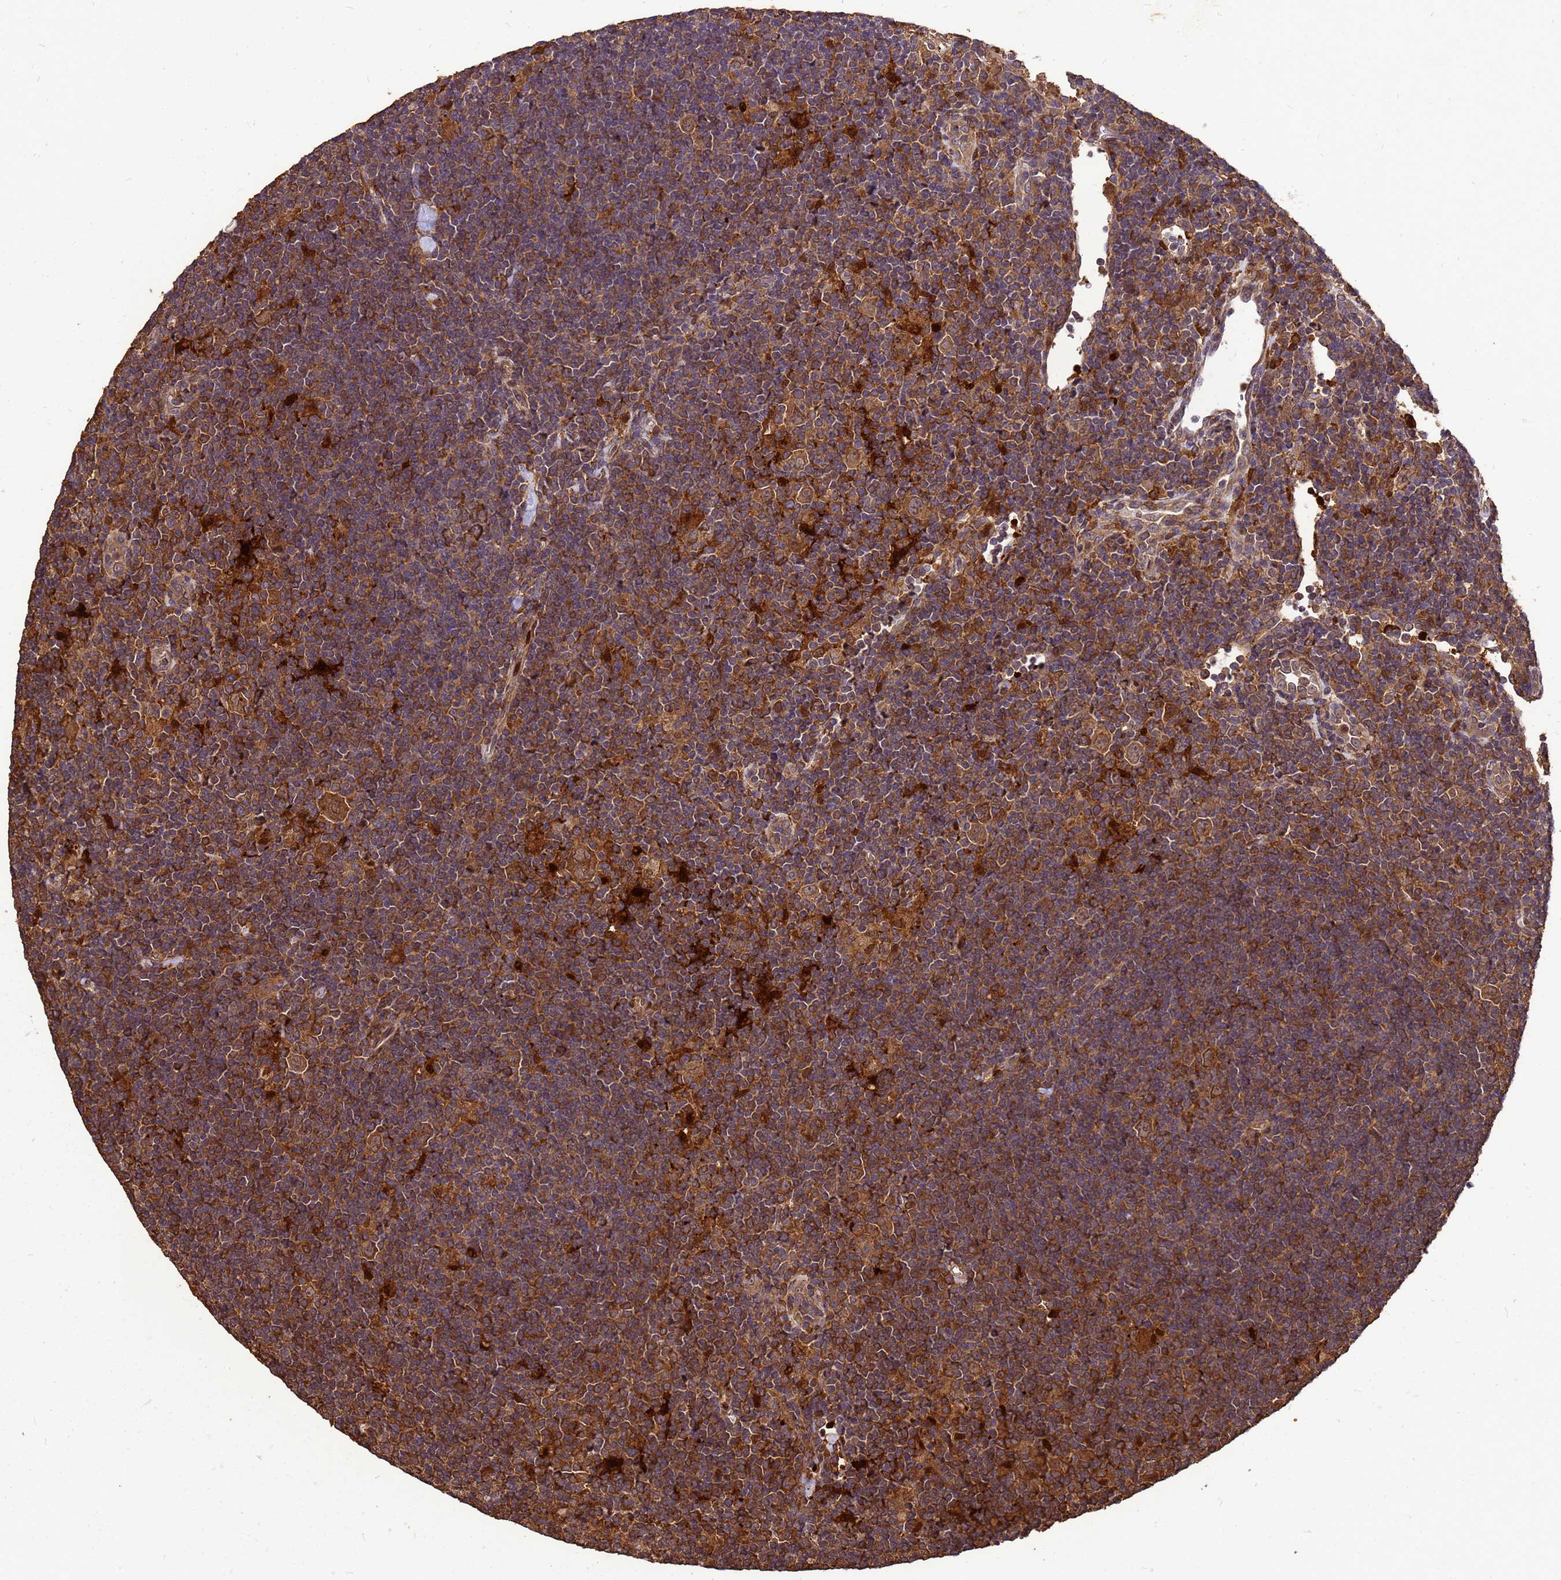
{"staining": {"intensity": "strong", "quantity": ">75%", "location": "cytoplasmic/membranous"}, "tissue": "lymphoma", "cell_type": "Tumor cells", "image_type": "cancer", "snomed": [{"axis": "morphology", "description": "Hodgkin's disease, NOS"}, {"axis": "topography", "description": "Lymph node"}], "caption": "This photomicrograph reveals lymphoma stained with immunohistochemistry (IHC) to label a protein in brown. The cytoplasmic/membranous of tumor cells show strong positivity for the protein. Nuclei are counter-stained blue.", "gene": "ZNF618", "patient": {"sex": "female", "age": 57}}